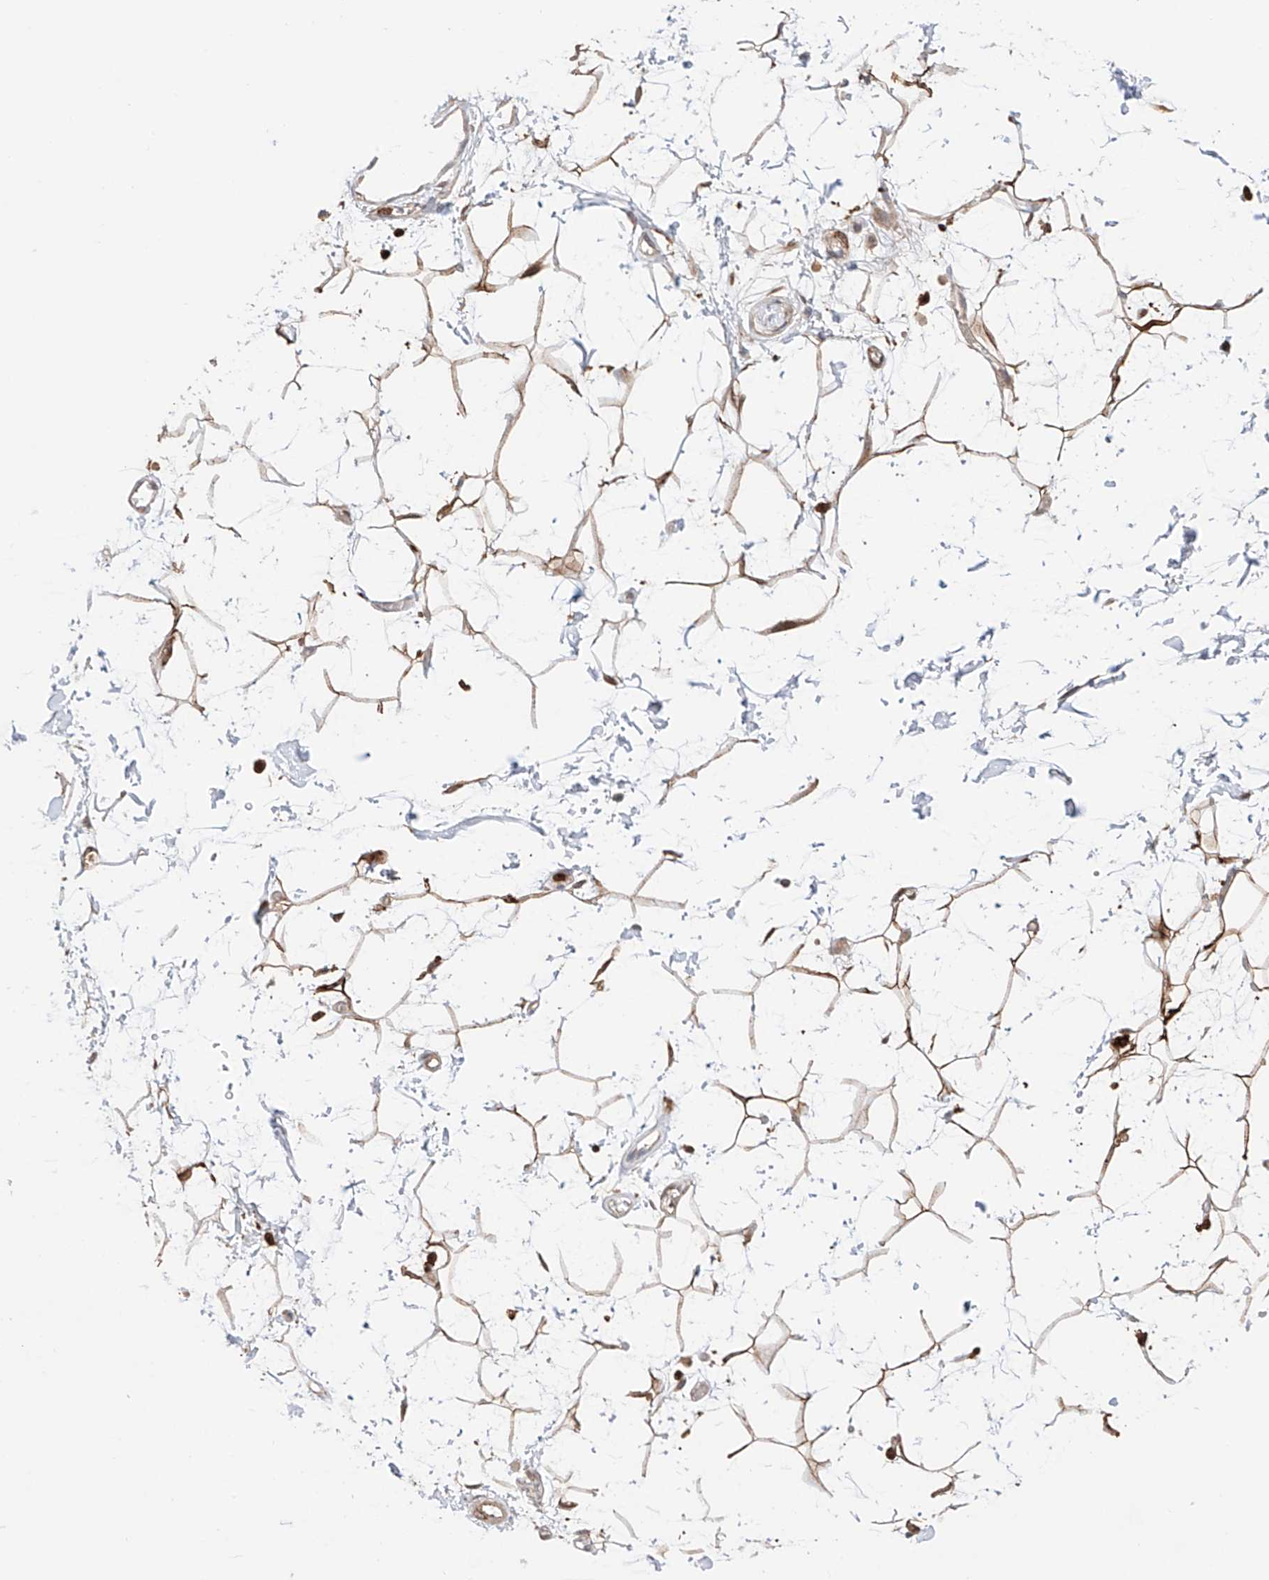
{"staining": {"intensity": "strong", "quantity": ">75%", "location": "cytoplasmic/membranous"}, "tissue": "adipose tissue", "cell_type": "Adipocytes", "image_type": "normal", "snomed": [{"axis": "morphology", "description": "Normal tissue, NOS"}, {"axis": "topography", "description": "Breast"}], "caption": "The photomicrograph displays a brown stain indicating the presence of a protein in the cytoplasmic/membranous of adipocytes in adipose tissue. The protein is stained brown, and the nuclei are stained in blue (DAB (3,3'-diaminobenzidine) IHC with brightfield microscopy, high magnification).", "gene": "IGSF22", "patient": {"sex": "female", "age": 23}}